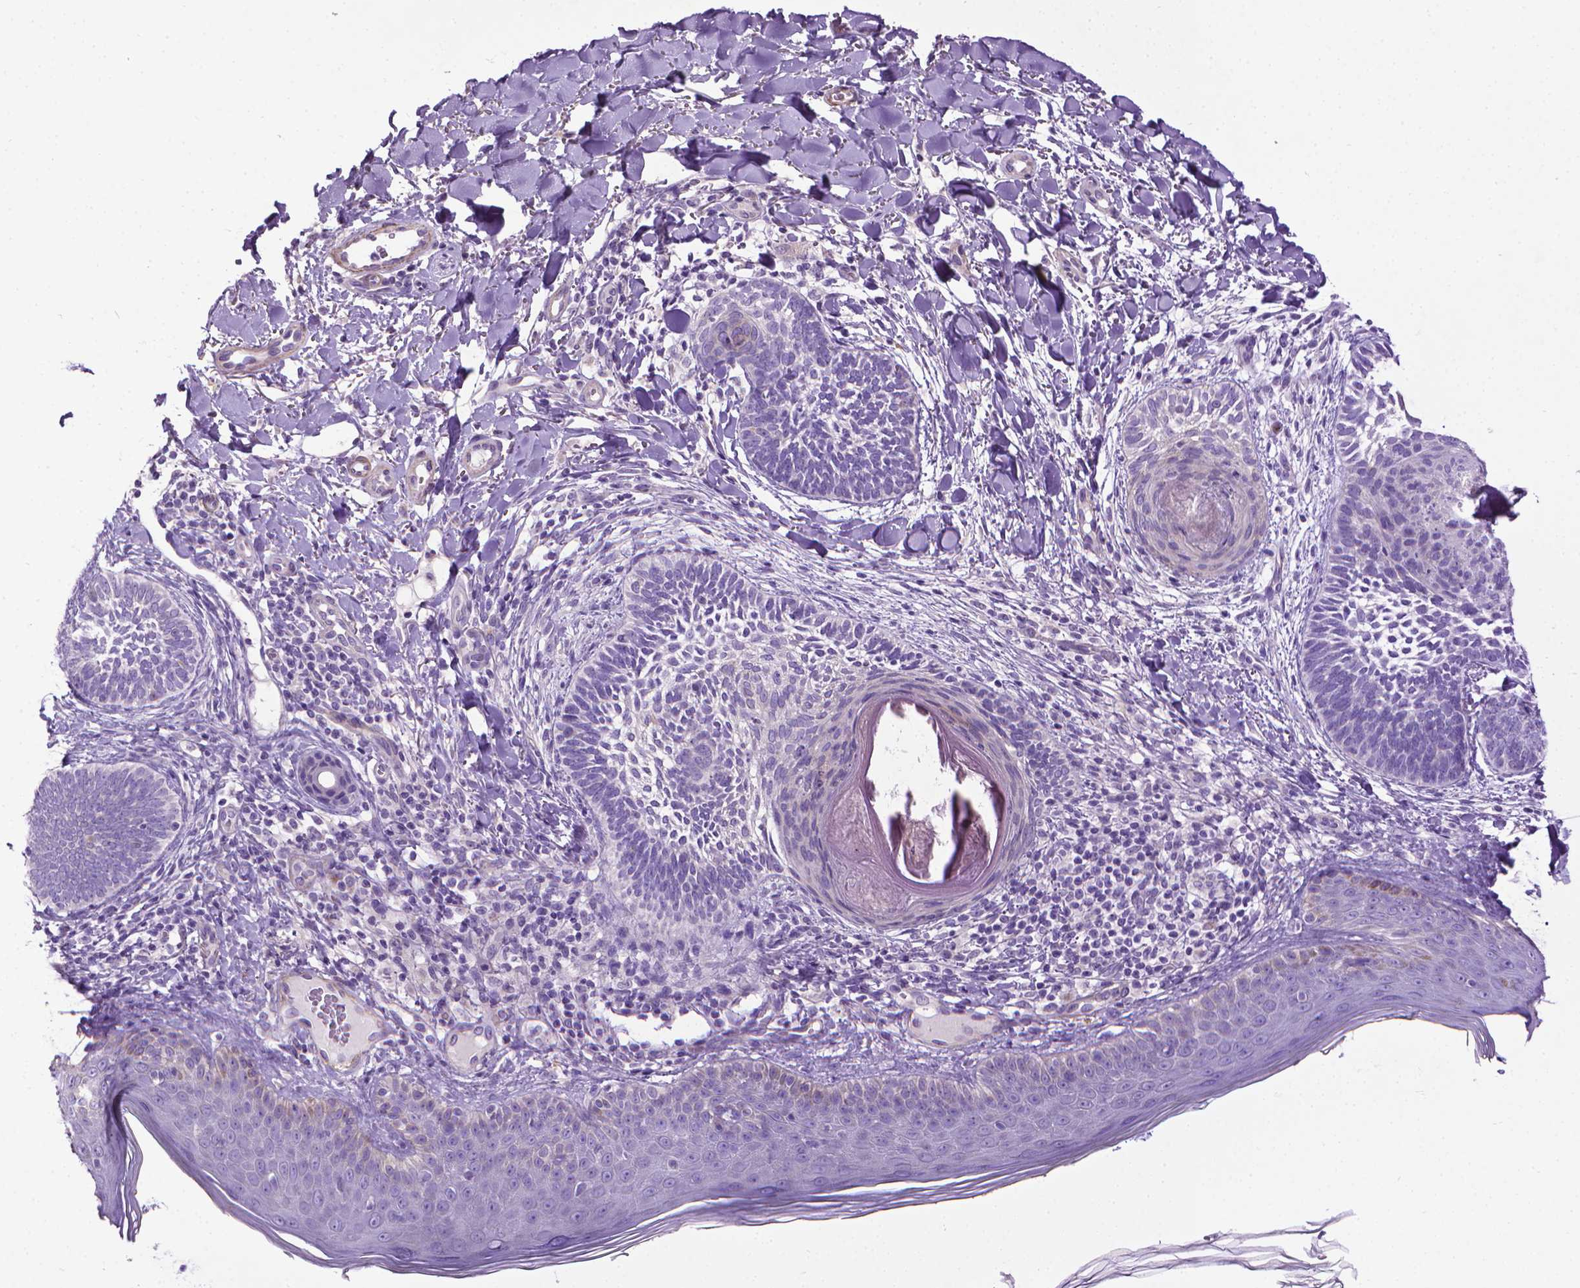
{"staining": {"intensity": "negative", "quantity": "none", "location": "none"}, "tissue": "skin cancer", "cell_type": "Tumor cells", "image_type": "cancer", "snomed": [{"axis": "morphology", "description": "Normal tissue, NOS"}, {"axis": "morphology", "description": "Basal cell carcinoma"}, {"axis": "topography", "description": "Skin"}], "caption": "An image of skin cancer stained for a protein displays no brown staining in tumor cells.", "gene": "AQP10", "patient": {"sex": "male", "age": 46}}